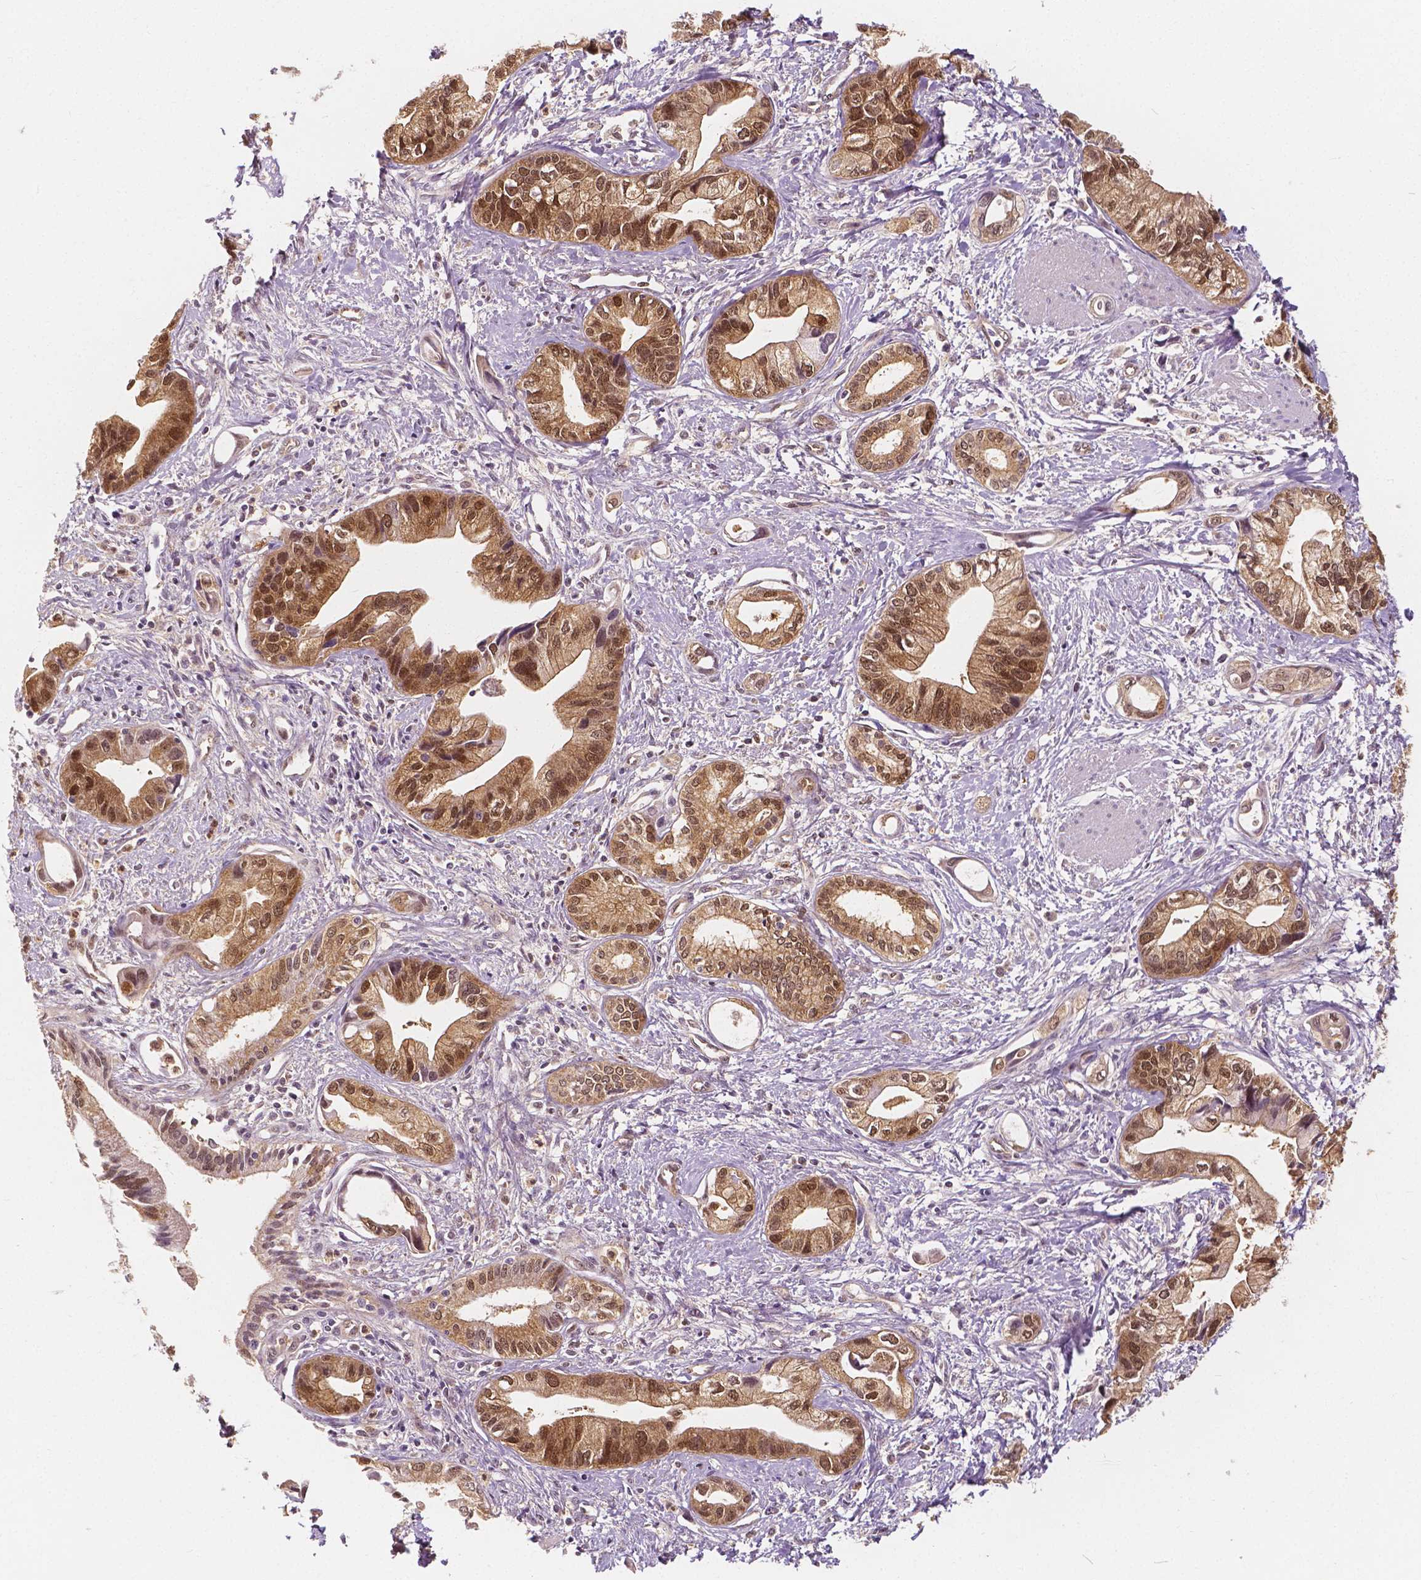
{"staining": {"intensity": "moderate", "quantity": ">75%", "location": "cytoplasmic/membranous,nuclear"}, "tissue": "pancreatic cancer", "cell_type": "Tumor cells", "image_type": "cancer", "snomed": [{"axis": "morphology", "description": "Adenocarcinoma, NOS"}, {"axis": "topography", "description": "Pancreas"}], "caption": "Protein expression analysis of human pancreatic adenocarcinoma reveals moderate cytoplasmic/membranous and nuclear staining in about >75% of tumor cells. The protein is stained brown, and the nuclei are stained in blue (DAB IHC with brightfield microscopy, high magnification).", "gene": "NAPRT", "patient": {"sex": "female", "age": 61}}